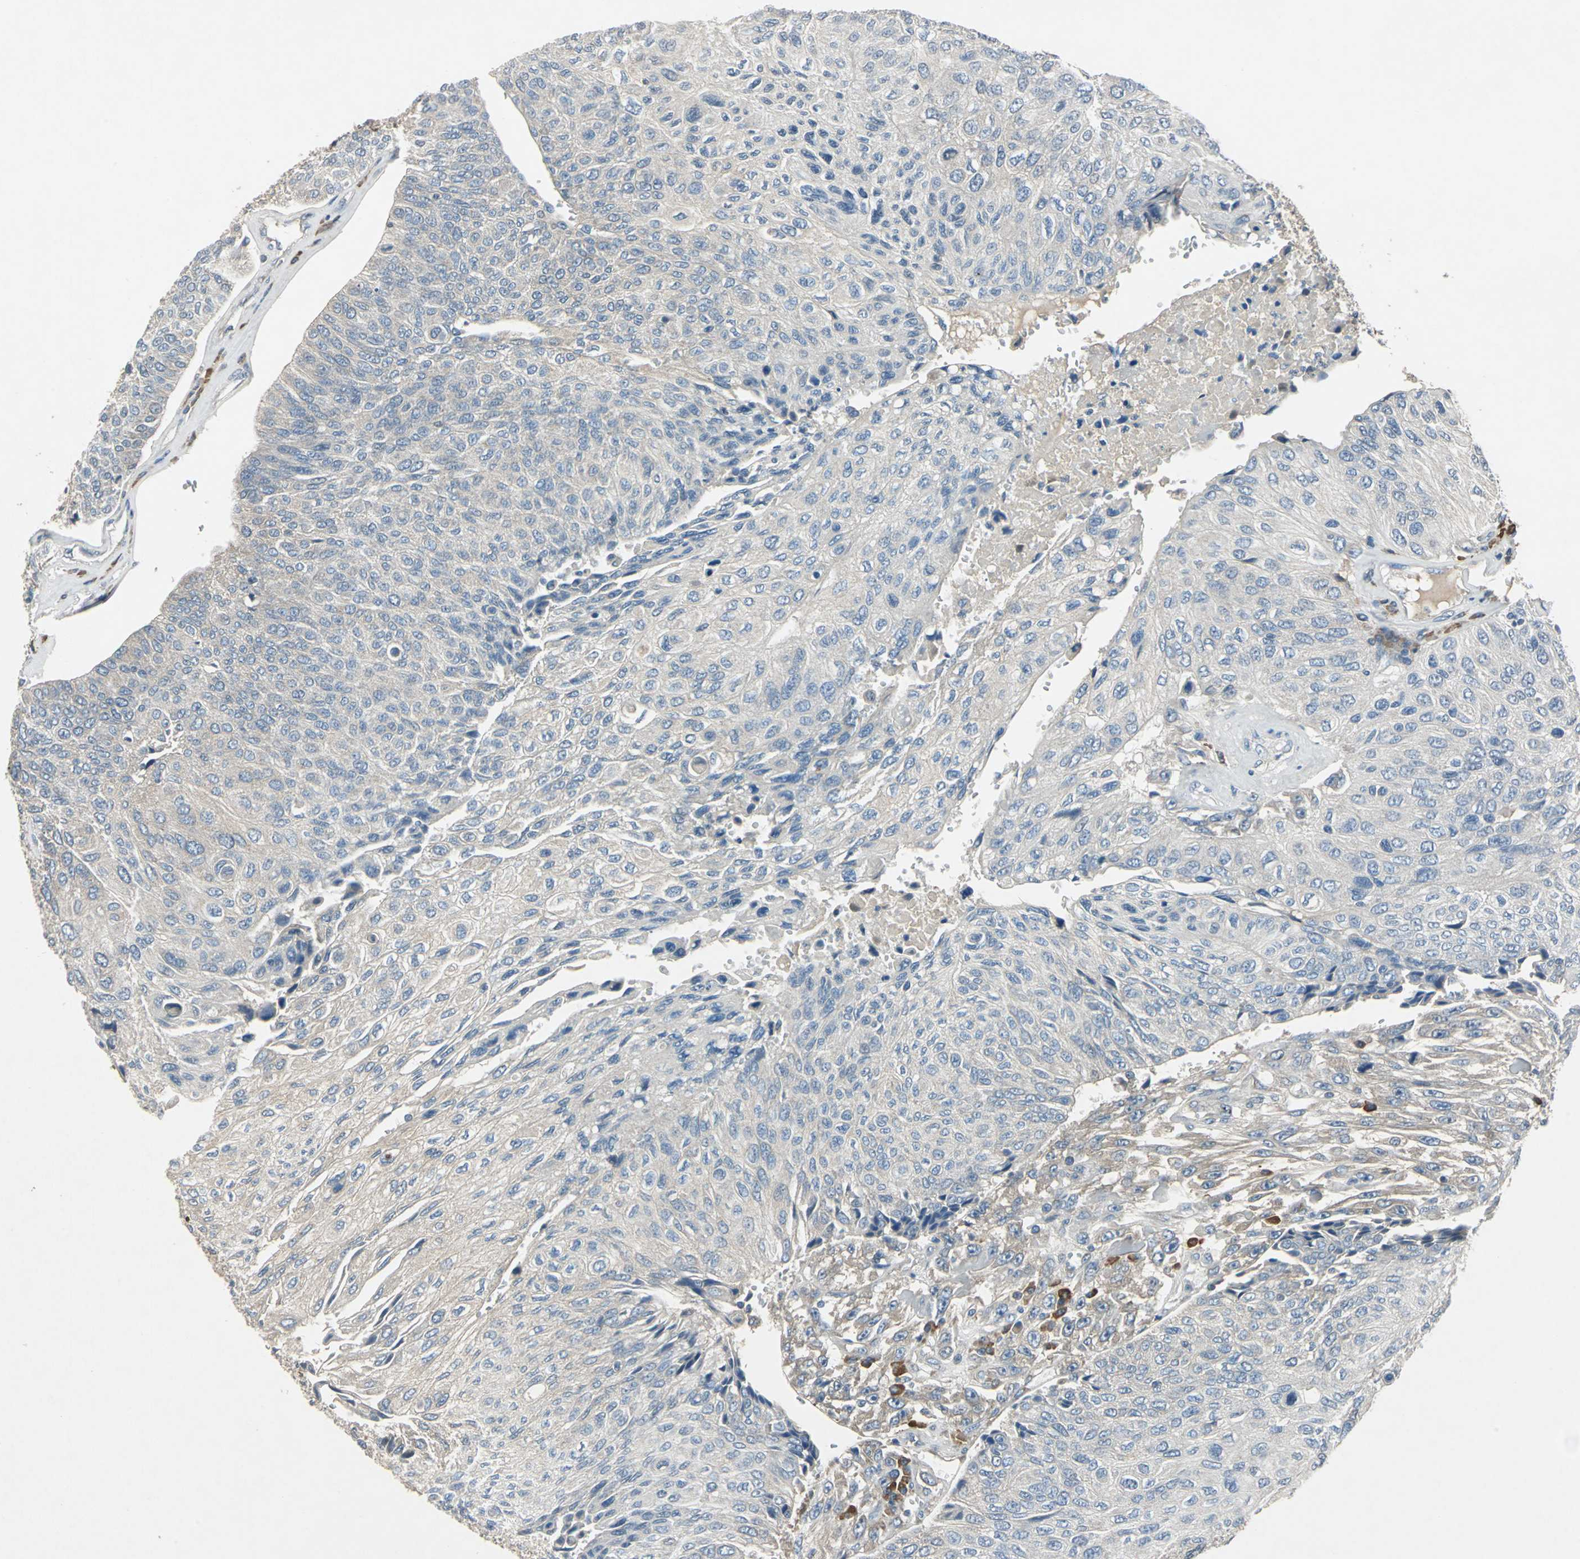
{"staining": {"intensity": "weak", "quantity": "25%-75%", "location": "cytoplasmic/membranous"}, "tissue": "urothelial cancer", "cell_type": "Tumor cells", "image_type": "cancer", "snomed": [{"axis": "morphology", "description": "Urothelial carcinoma, High grade"}, {"axis": "topography", "description": "Urinary bladder"}], "caption": "Urothelial cancer stained with immunohistochemistry demonstrates weak cytoplasmic/membranous expression in about 25%-75% of tumor cells.", "gene": "SLC2A13", "patient": {"sex": "male", "age": 66}}